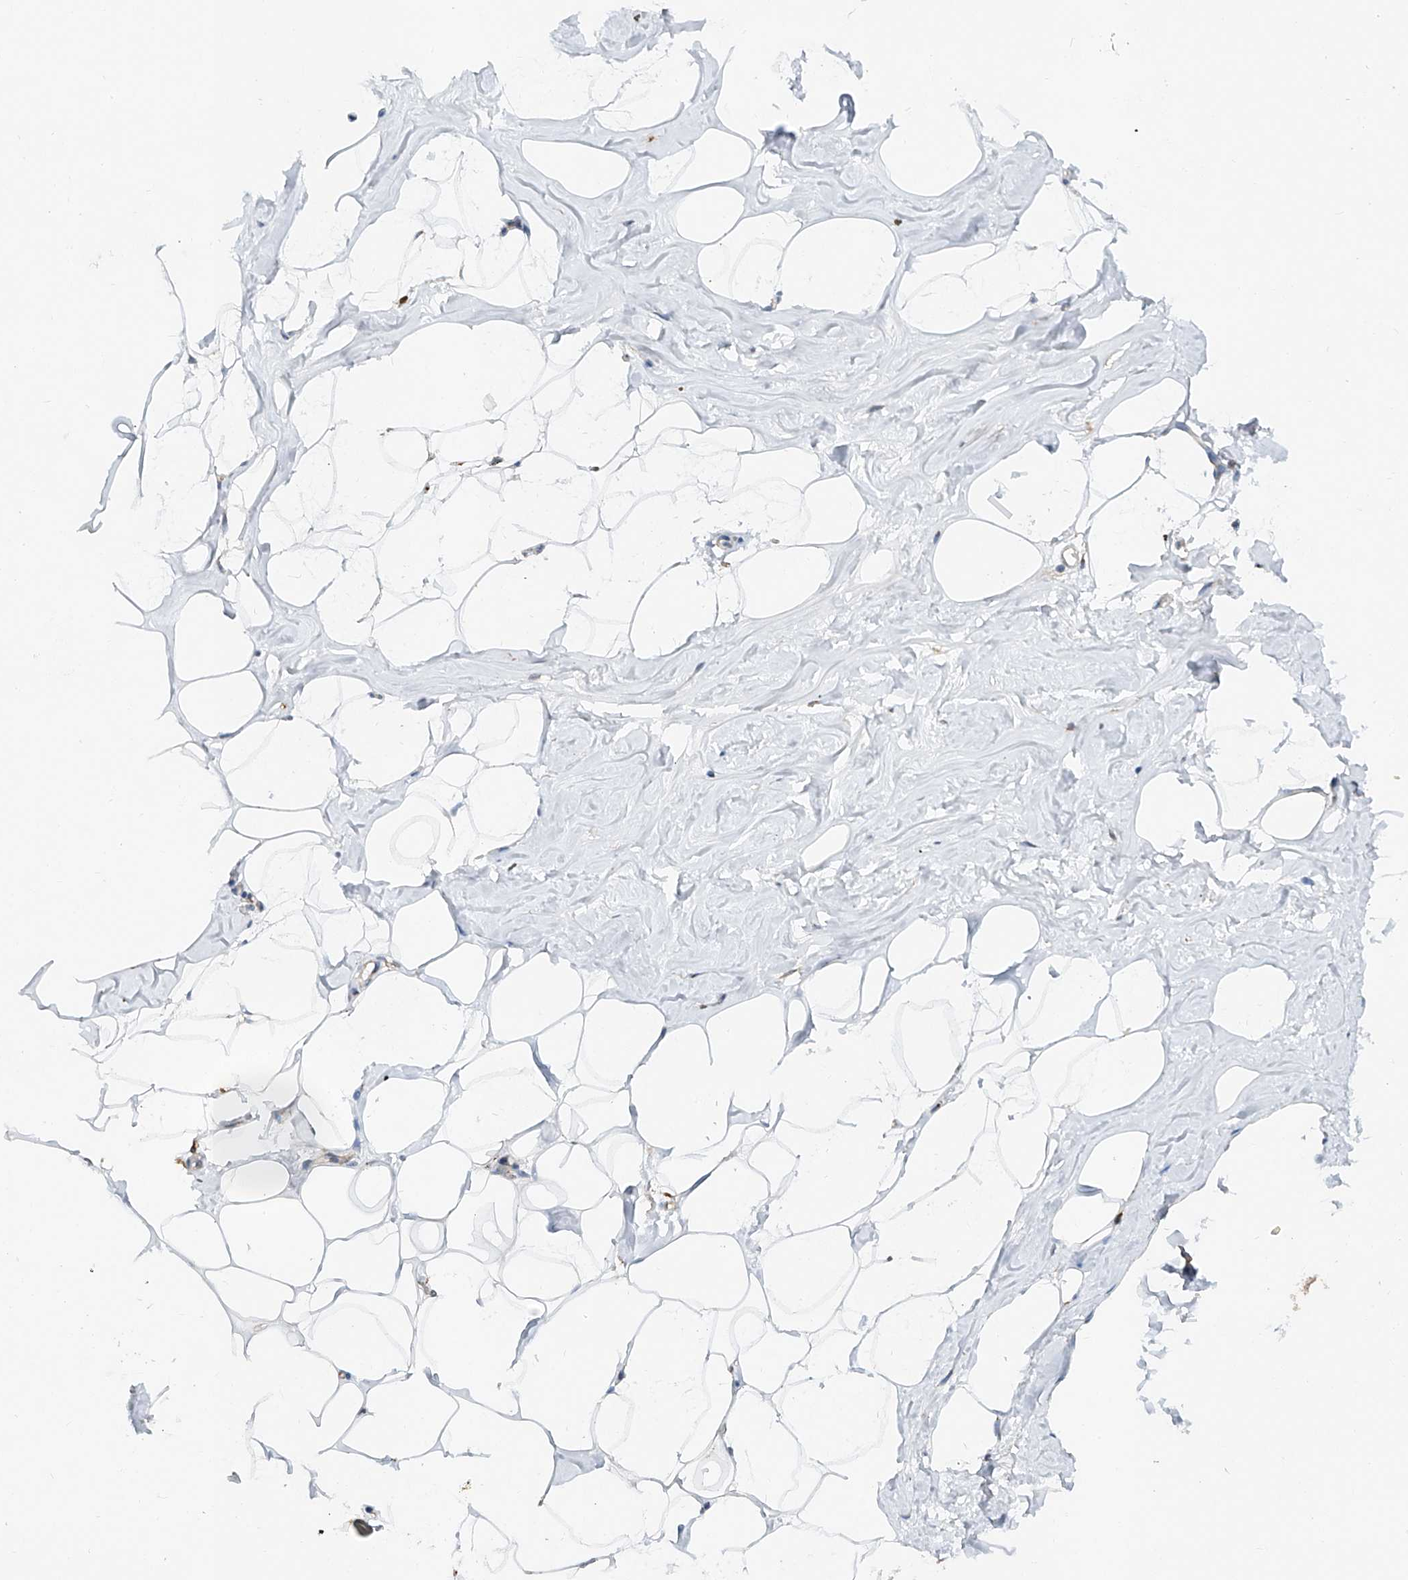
{"staining": {"intensity": "negative", "quantity": "none", "location": "none"}, "tissue": "adipose tissue", "cell_type": "Adipocytes", "image_type": "normal", "snomed": [{"axis": "morphology", "description": "Normal tissue, NOS"}, {"axis": "morphology", "description": "Fibrosis, NOS"}, {"axis": "topography", "description": "Breast"}, {"axis": "topography", "description": "Adipose tissue"}], "caption": "A high-resolution histopathology image shows IHC staining of normal adipose tissue, which exhibits no significant staining in adipocytes.", "gene": "TRIM47", "patient": {"sex": "female", "age": 39}}